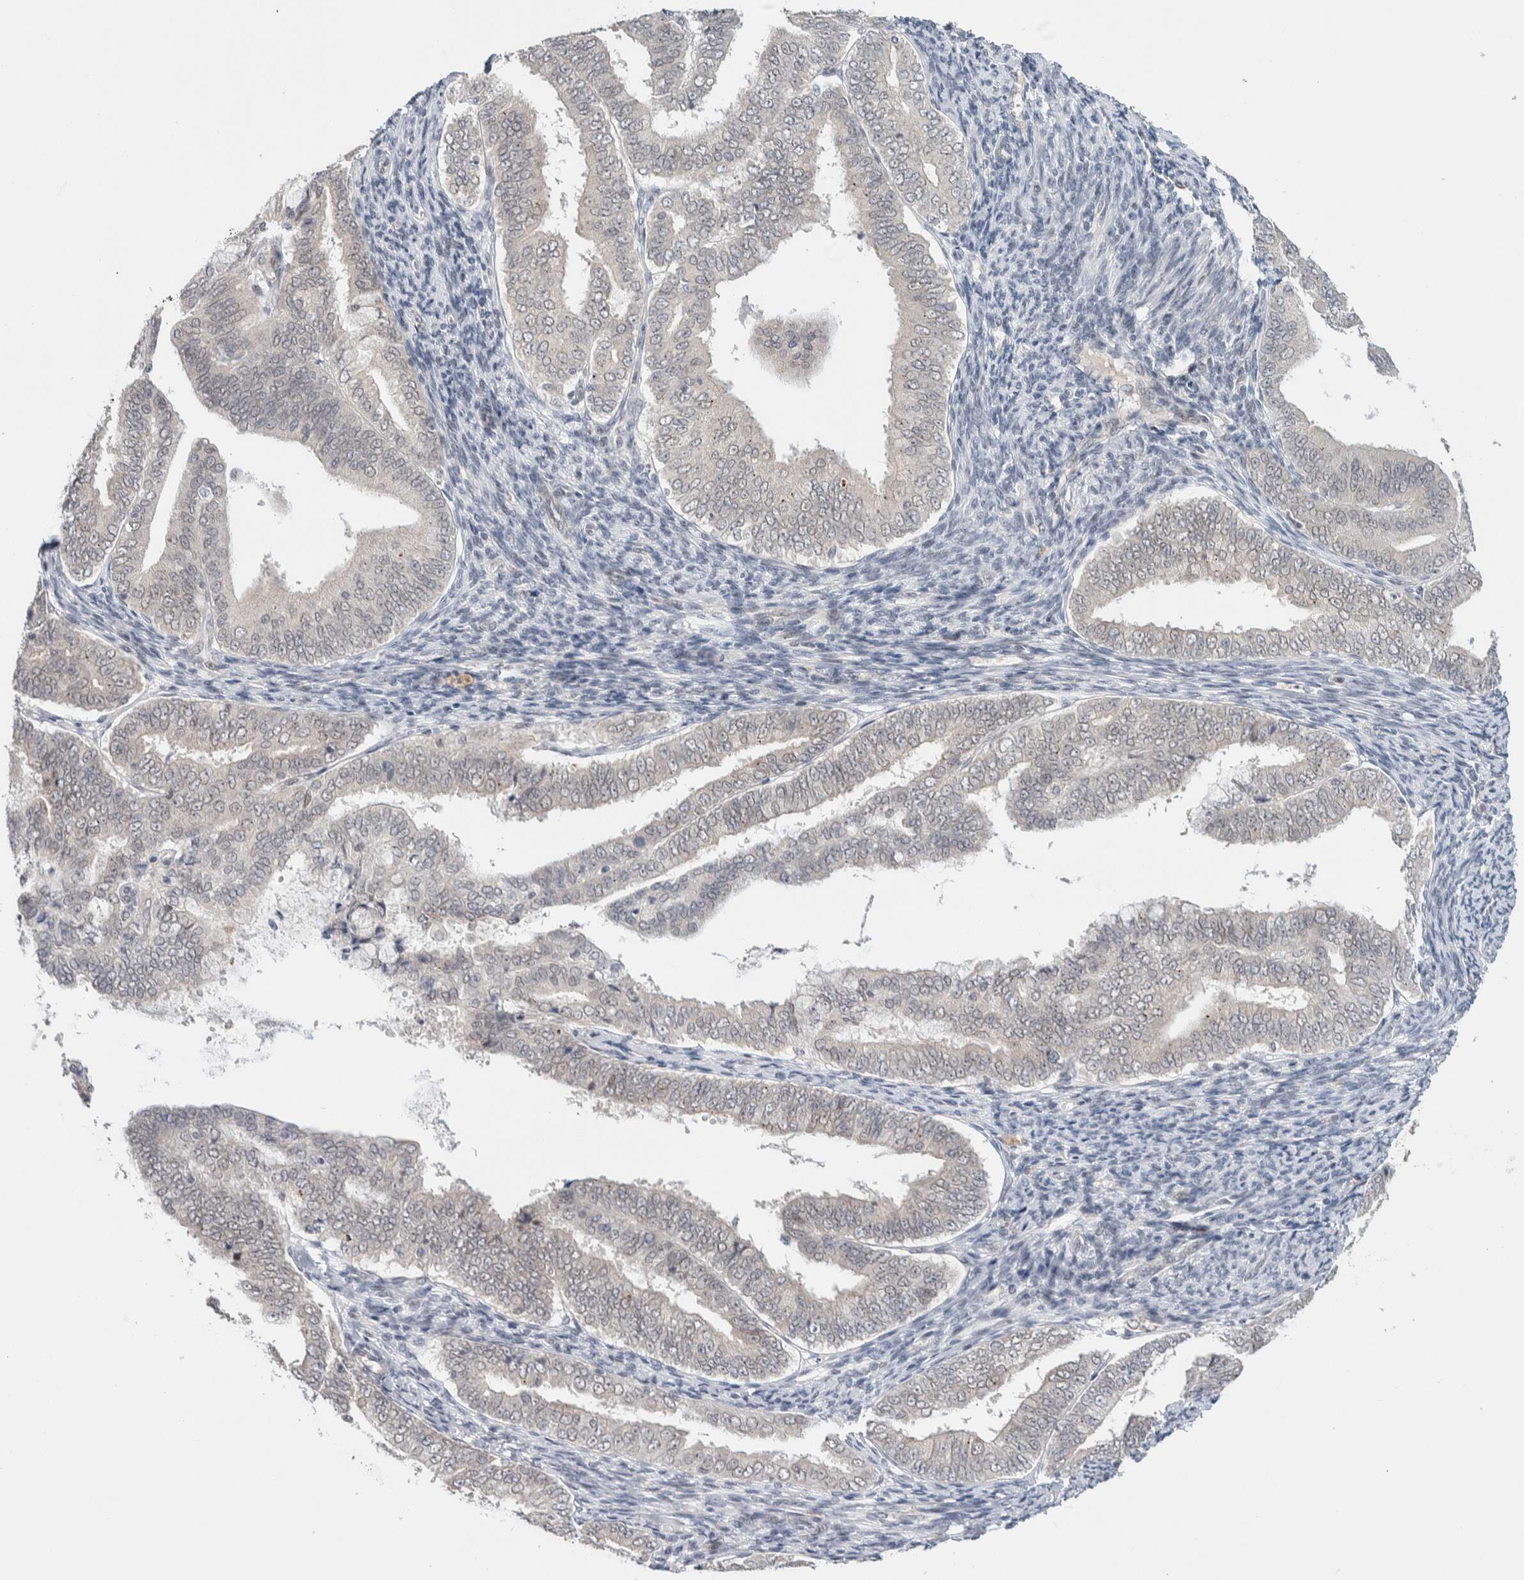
{"staining": {"intensity": "negative", "quantity": "none", "location": "none"}, "tissue": "endometrial cancer", "cell_type": "Tumor cells", "image_type": "cancer", "snomed": [{"axis": "morphology", "description": "Adenocarcinoma, NOS"}, {"axis": "topography", "description": "Endometrium"}], "caption": "This micrograph is of adenocarcinoma (endometrial) stained with IHC to label a protein in brown with the nuclei are counter-stained blue. There is no staining in tumor cells.", "gene": "CRAT", "patient": {"sex": "female", "age": 63}}